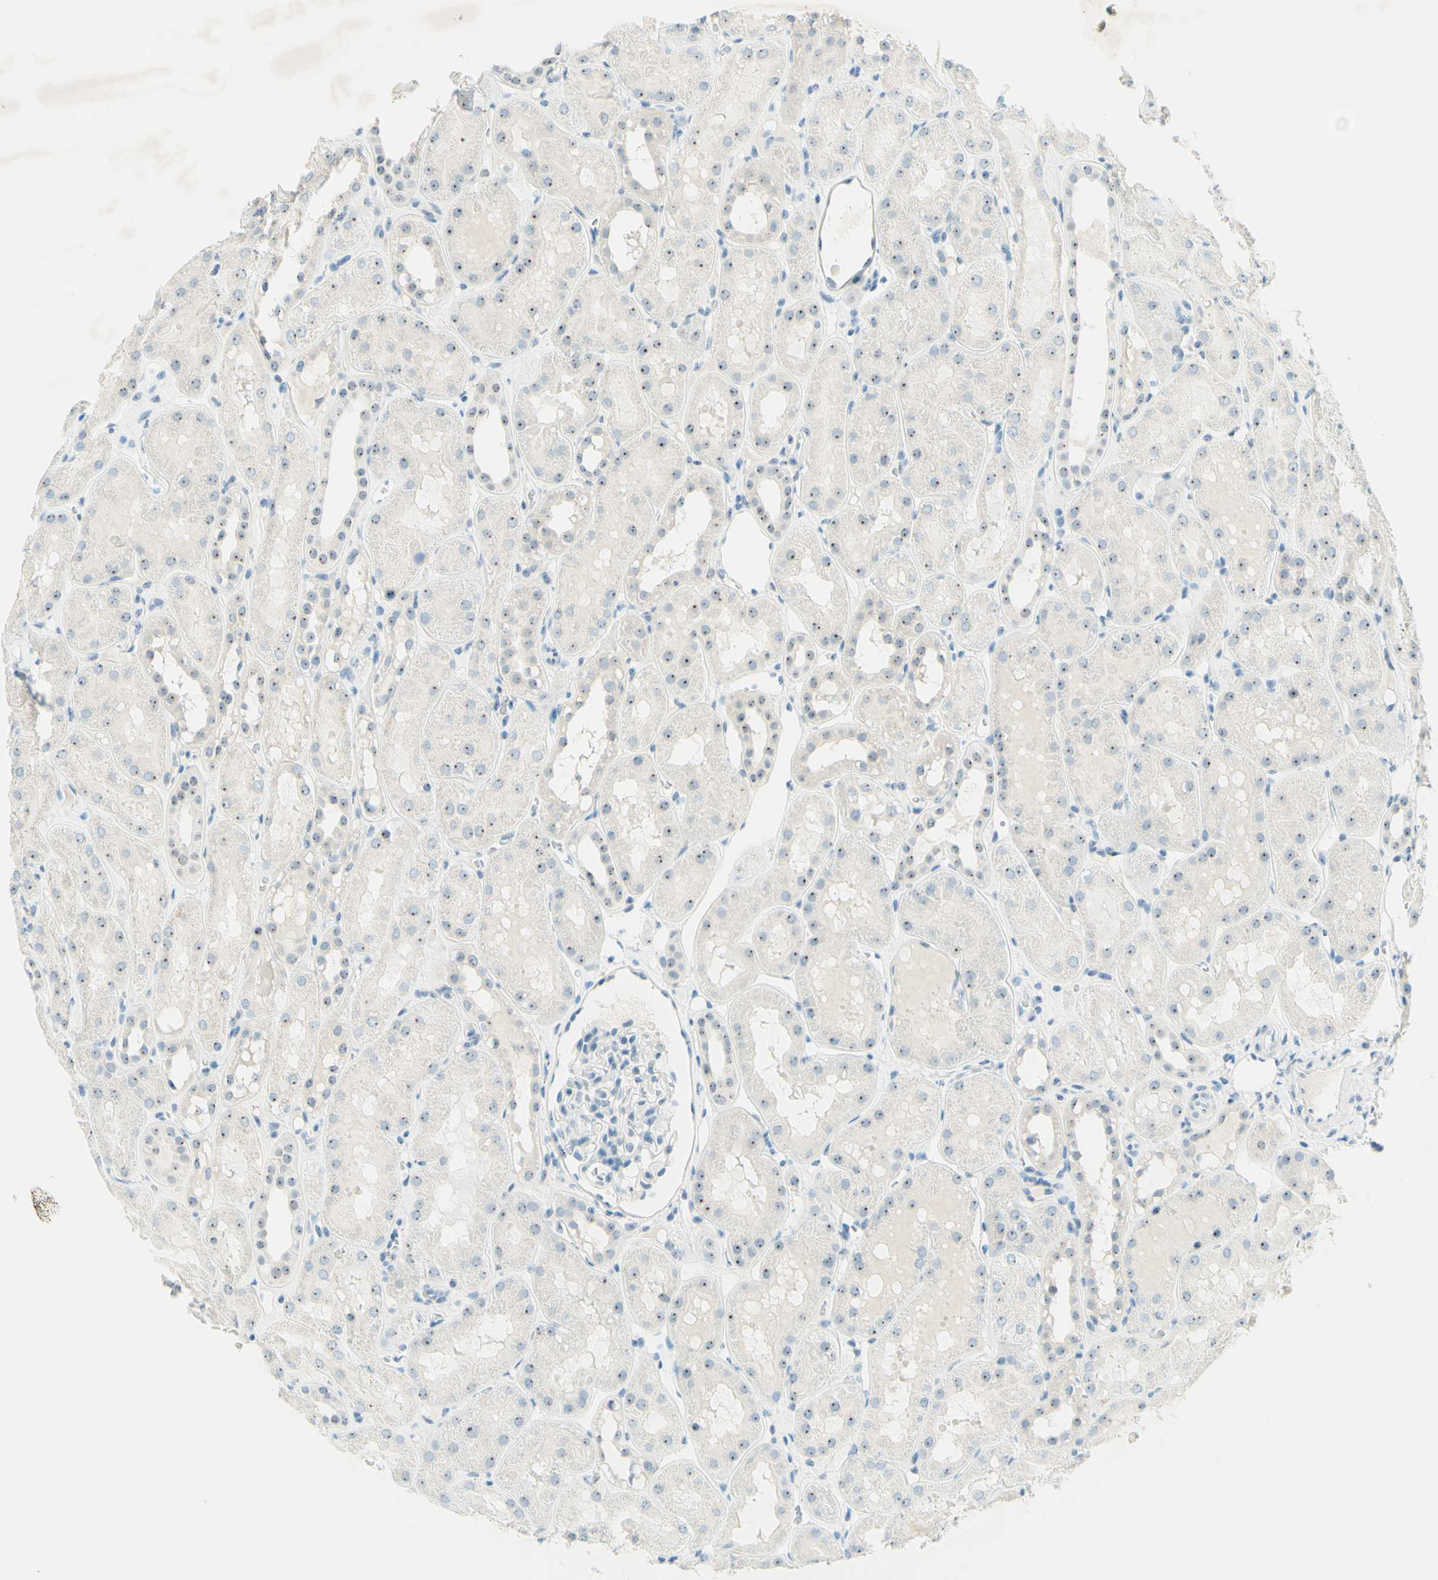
{"staining": {"intensity": "negative", "quantity": "none", "location": "none"}, "tissue": "kidney", "cell_type": "Cells in glomeruli", "image_type": "normal", "snomed": [{"axis": "morphology", "description": "Normal tissue, NOS"}, {"axis": "topography", "description": "Kidney"}, {"axis": "topography", "description": "Urinary bladder"}], "caption": "Immunohistochemistry (IHC) photomicrograph of unremarkable human kidney stained for a protein (brown), which shows no expression in cells in glomeruli. The staining was performed using DAB (3,3'-diaminobenzidine) to visualize the protein expression in brown, while the nuclei were stained in blue with hematoxylin (Magnification: 20x).", "gene": "FMR1NB", "patient": {"sex": "male", "age": 16}}